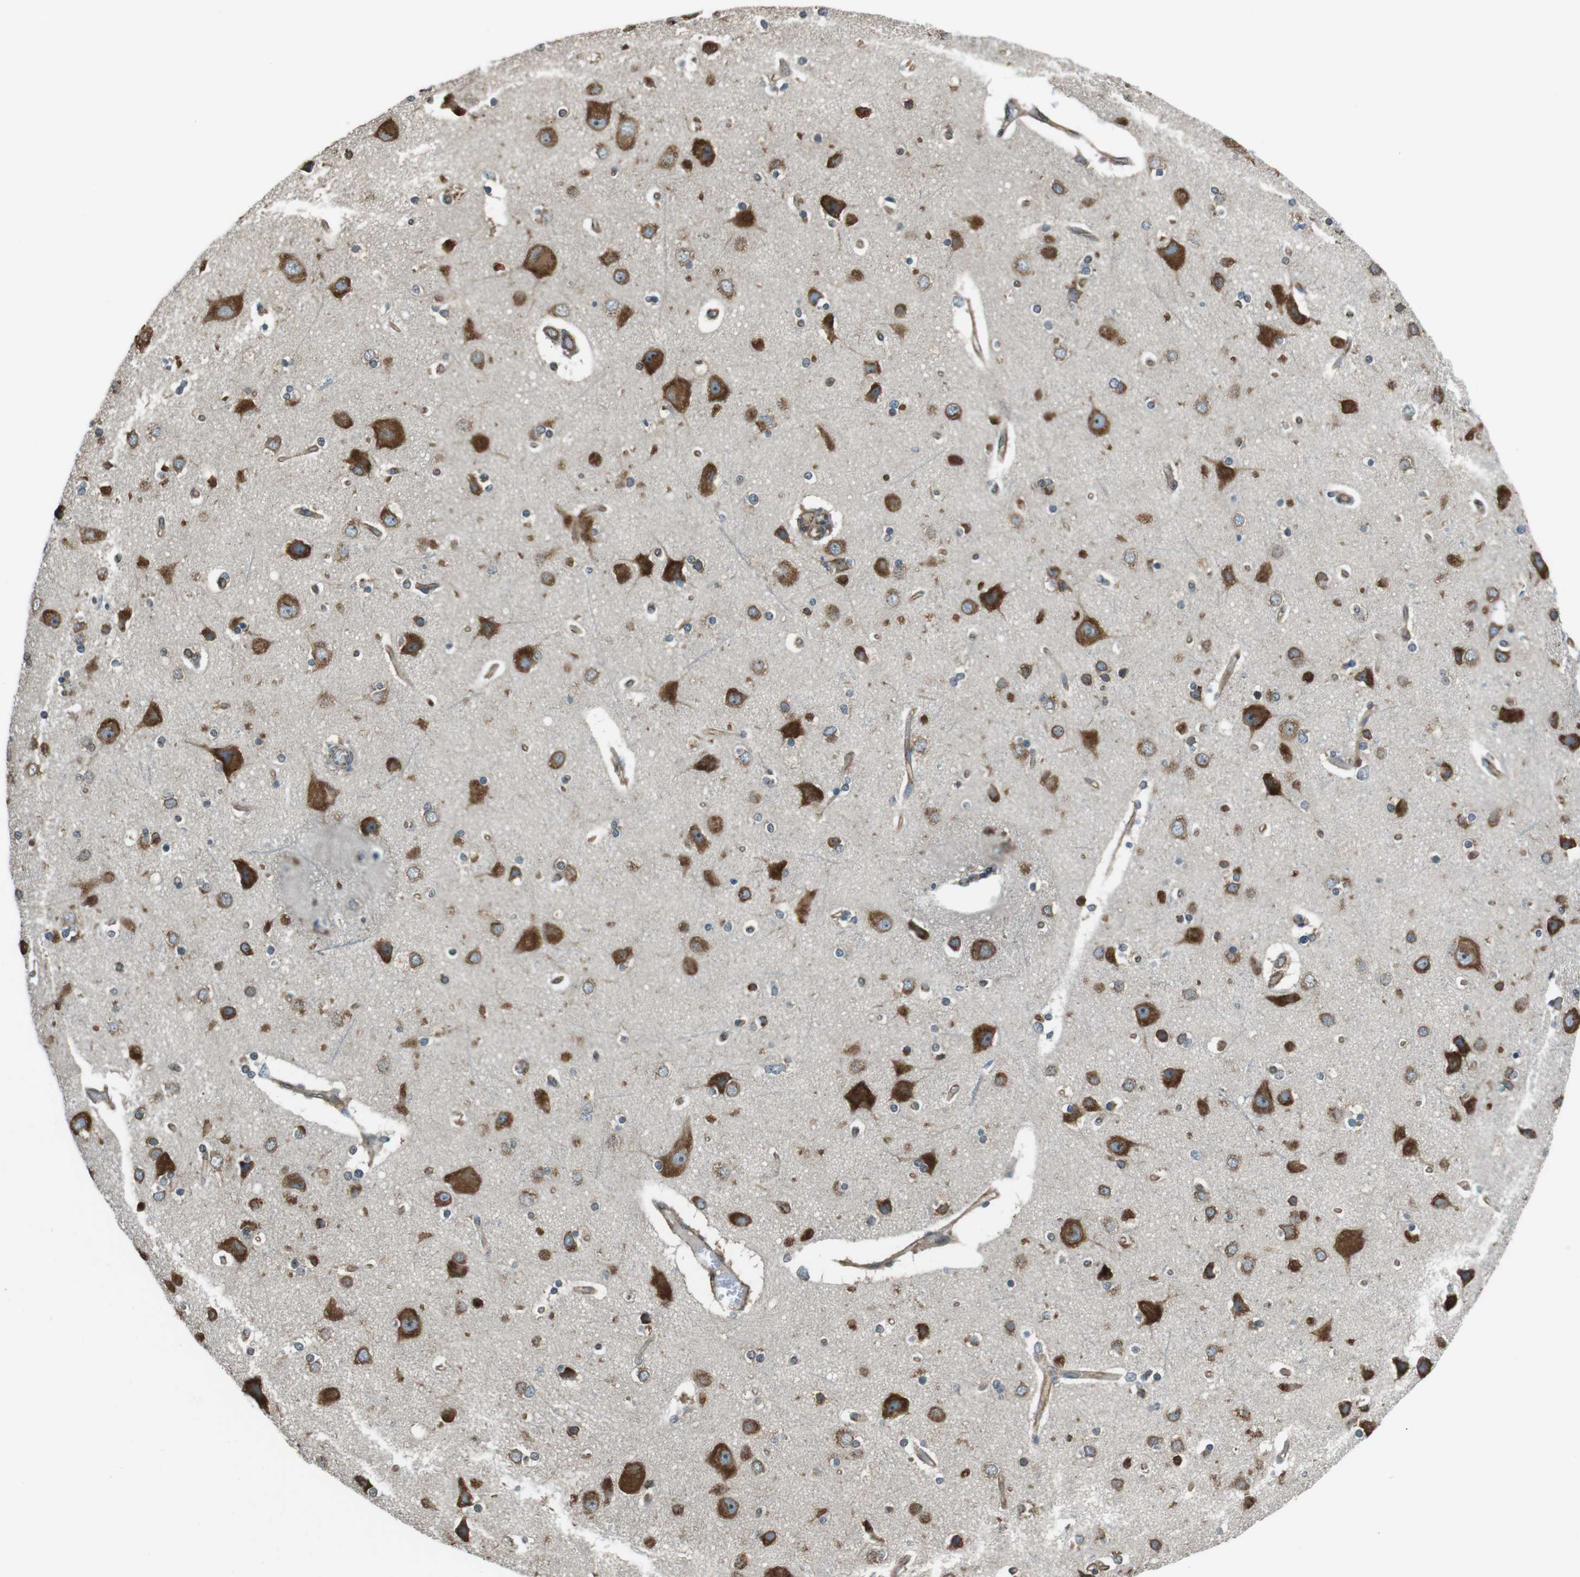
{"staining": {"intensity": "weak", "quantity": ">75%", "location": "cytoplasmic/membranous"}, "tissue": "cerebral cortex", "cell_type": "Endothelial cells", "image_type": "normal", "snomed": [{"axis": "morphology", "description": "Normal tissue, NOS"}, {"axis": "topography", "description": "Cerebral cortex"}], "caption": "Normal cerebral cortex was stained to show a protein in brown. There is low levels of weak cytoplasmic/membranous positivity in about >75% of endothelial cells. The protein is shown in brown color, while the nuclei are stained blue.", "gene": "PA2G4", "patient": {"sex": "female", "age": 54}}